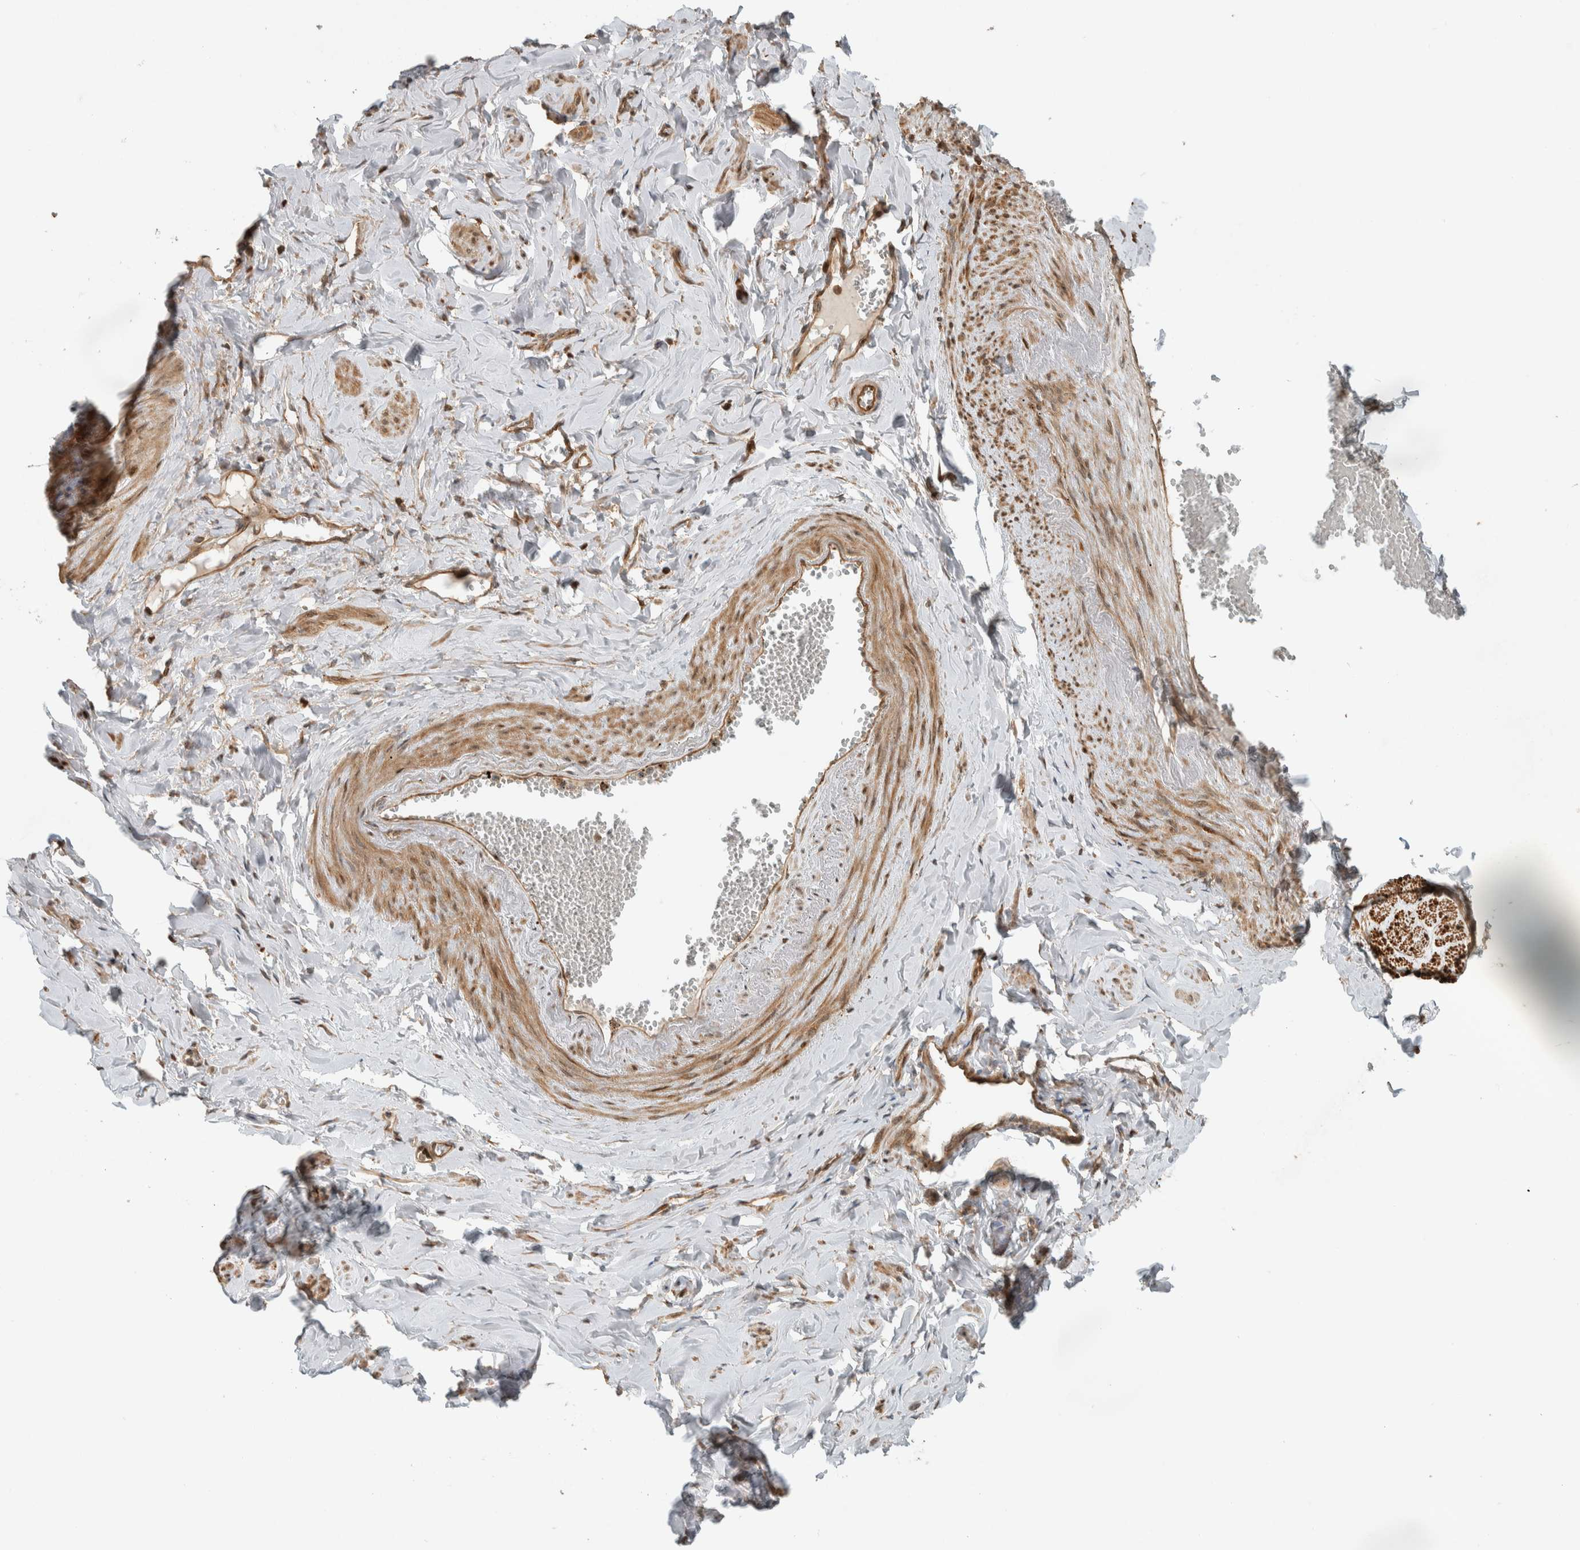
{"staining": {"intensity": "moderate", "quantity": ">75%", "location": "cytoplasmic/membranous"}, "tissue": "adipose tissue", "cell_type": "Adipocytes", "image_type": "normal", "snomed": [{"axis": "morphology", "description": "Normal tissue, NOS"}, {"axis": "topography", "description": "Vascular tissue"}, {"axis": "topography", "description": "Fallopian tube"}, {"axis": "topography", "description": "Ovary"}], "caption": "An image of adipose tissue stained for a protein demonstrates moderate cytoplasmic/membranous brown staining in adipocytes. Nuclei are stained in blue.", "gene": "CNTROB", "patient": {"sex": "female", "age": 67}}